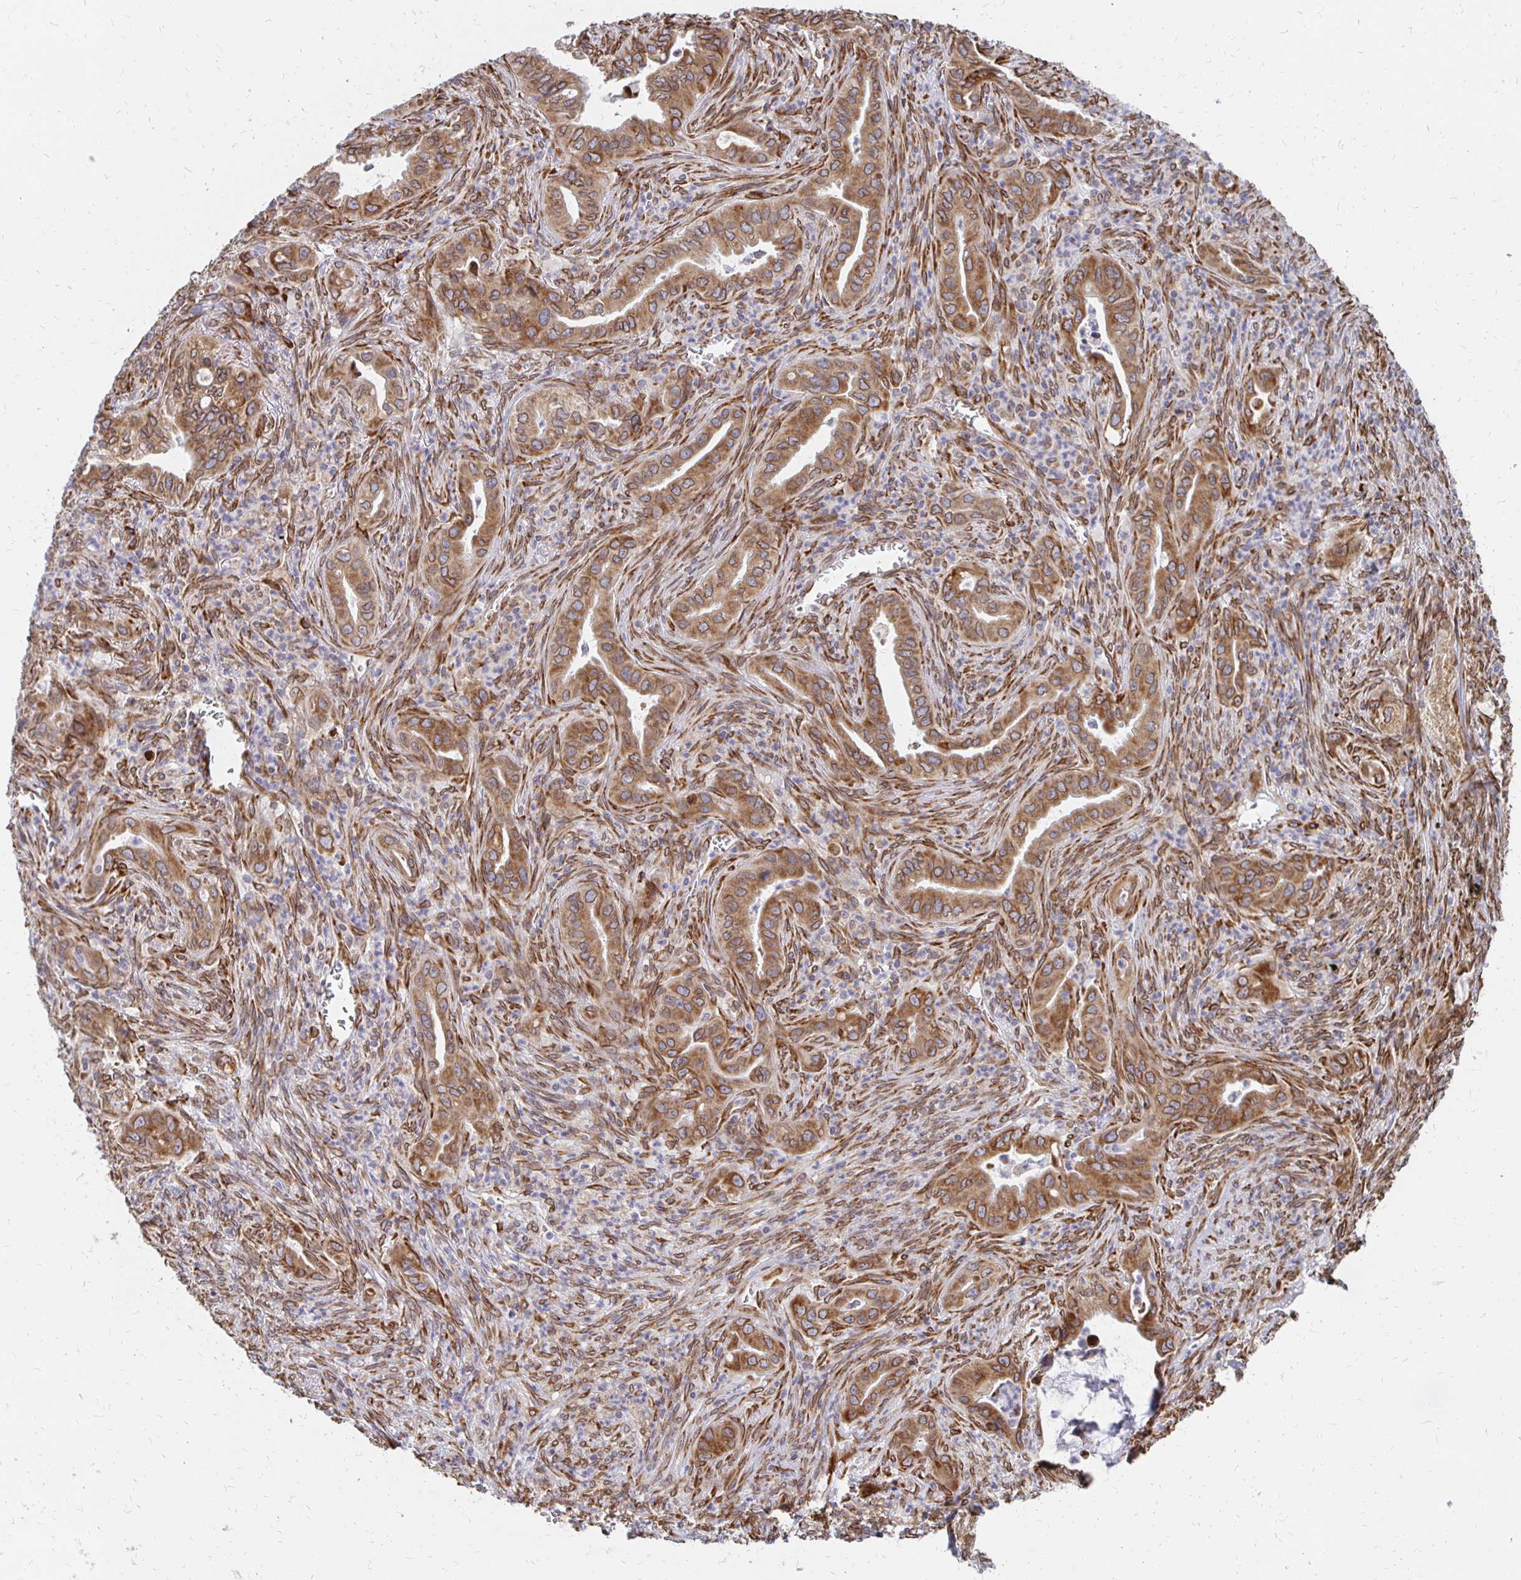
{"staining": {"intensity": "moderate", "quantity": ">75%", "location": "cytoplasmic/membranous"}, "tissue": "lung cancer", "cell_type": "Tumor cells", "image_type": "cancer", "snomed": [{"axis": "morphology", "description": "Adenocarcinoma, NOS"}, {"axis": "topography", "description": "Lung"}], "caption": "Immunohistochemistry (IHC) micrograph of lung adenocarcinoma stained for a protein (brown), which demonstrates medium levels of moderate cytoplasmic/membranous positivity in about >75% of tumor cells.", "gene": "PELI3", "patient": {"sex": "male", "age": 65}}